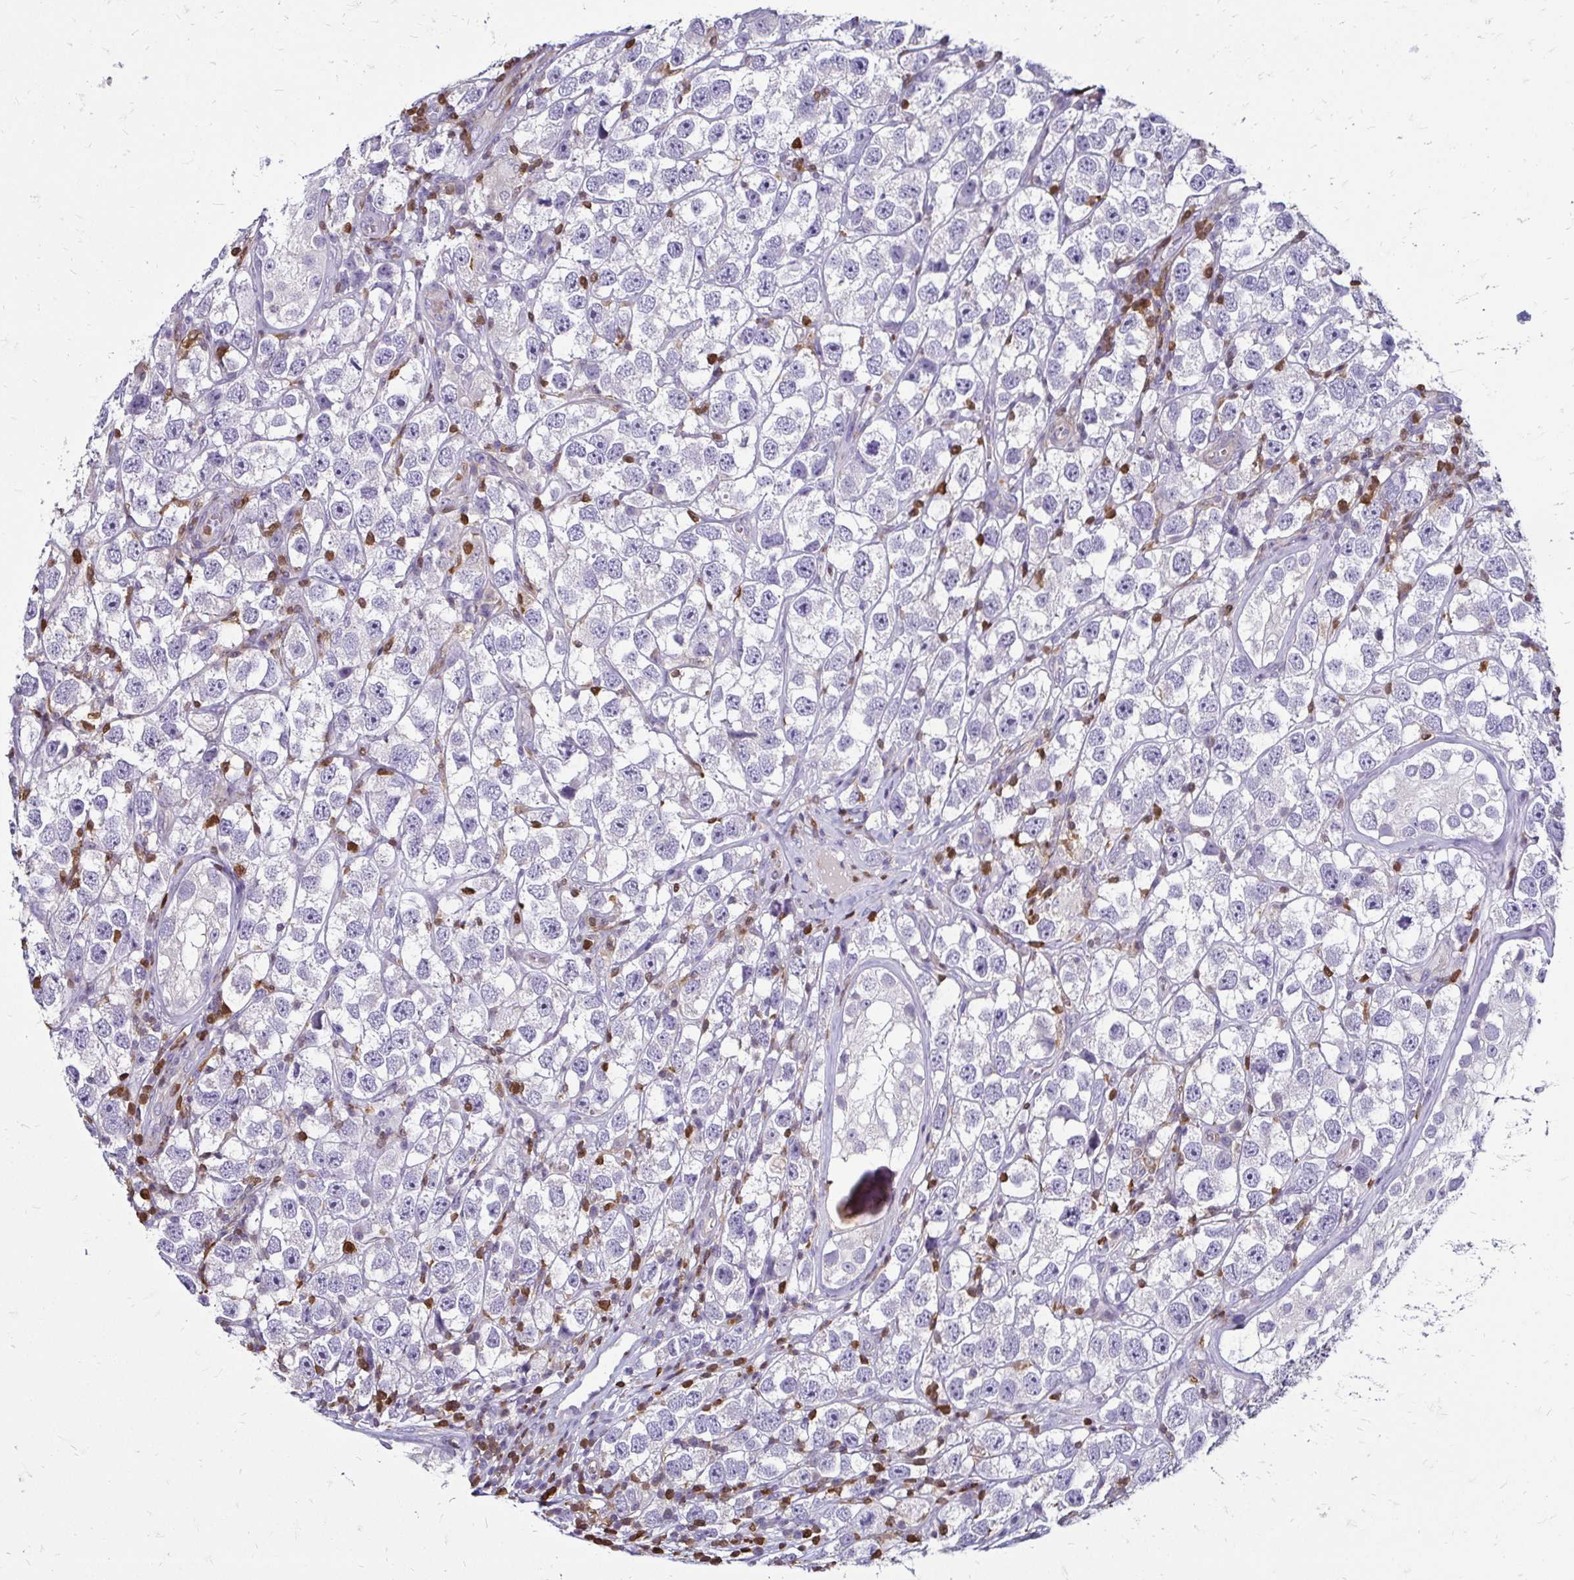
{"staining": {"intensity": "negative", "quantity": "none", "location": "none"}, "tissue": "testis cancer", "cell_type": "Tumor cells", "image_type": "cancer", "snomed": [{"axis": "morphology", "description": "Seminoma, NOS"}, {"axis": "topography", "description": "Testis"}], "caption": "Immunohistochemical staining of human seminoma (testis) displays no significant expression in tumor cells.", "gene": "ZFP1", "patient": {"sex": "male", "age": 26}}